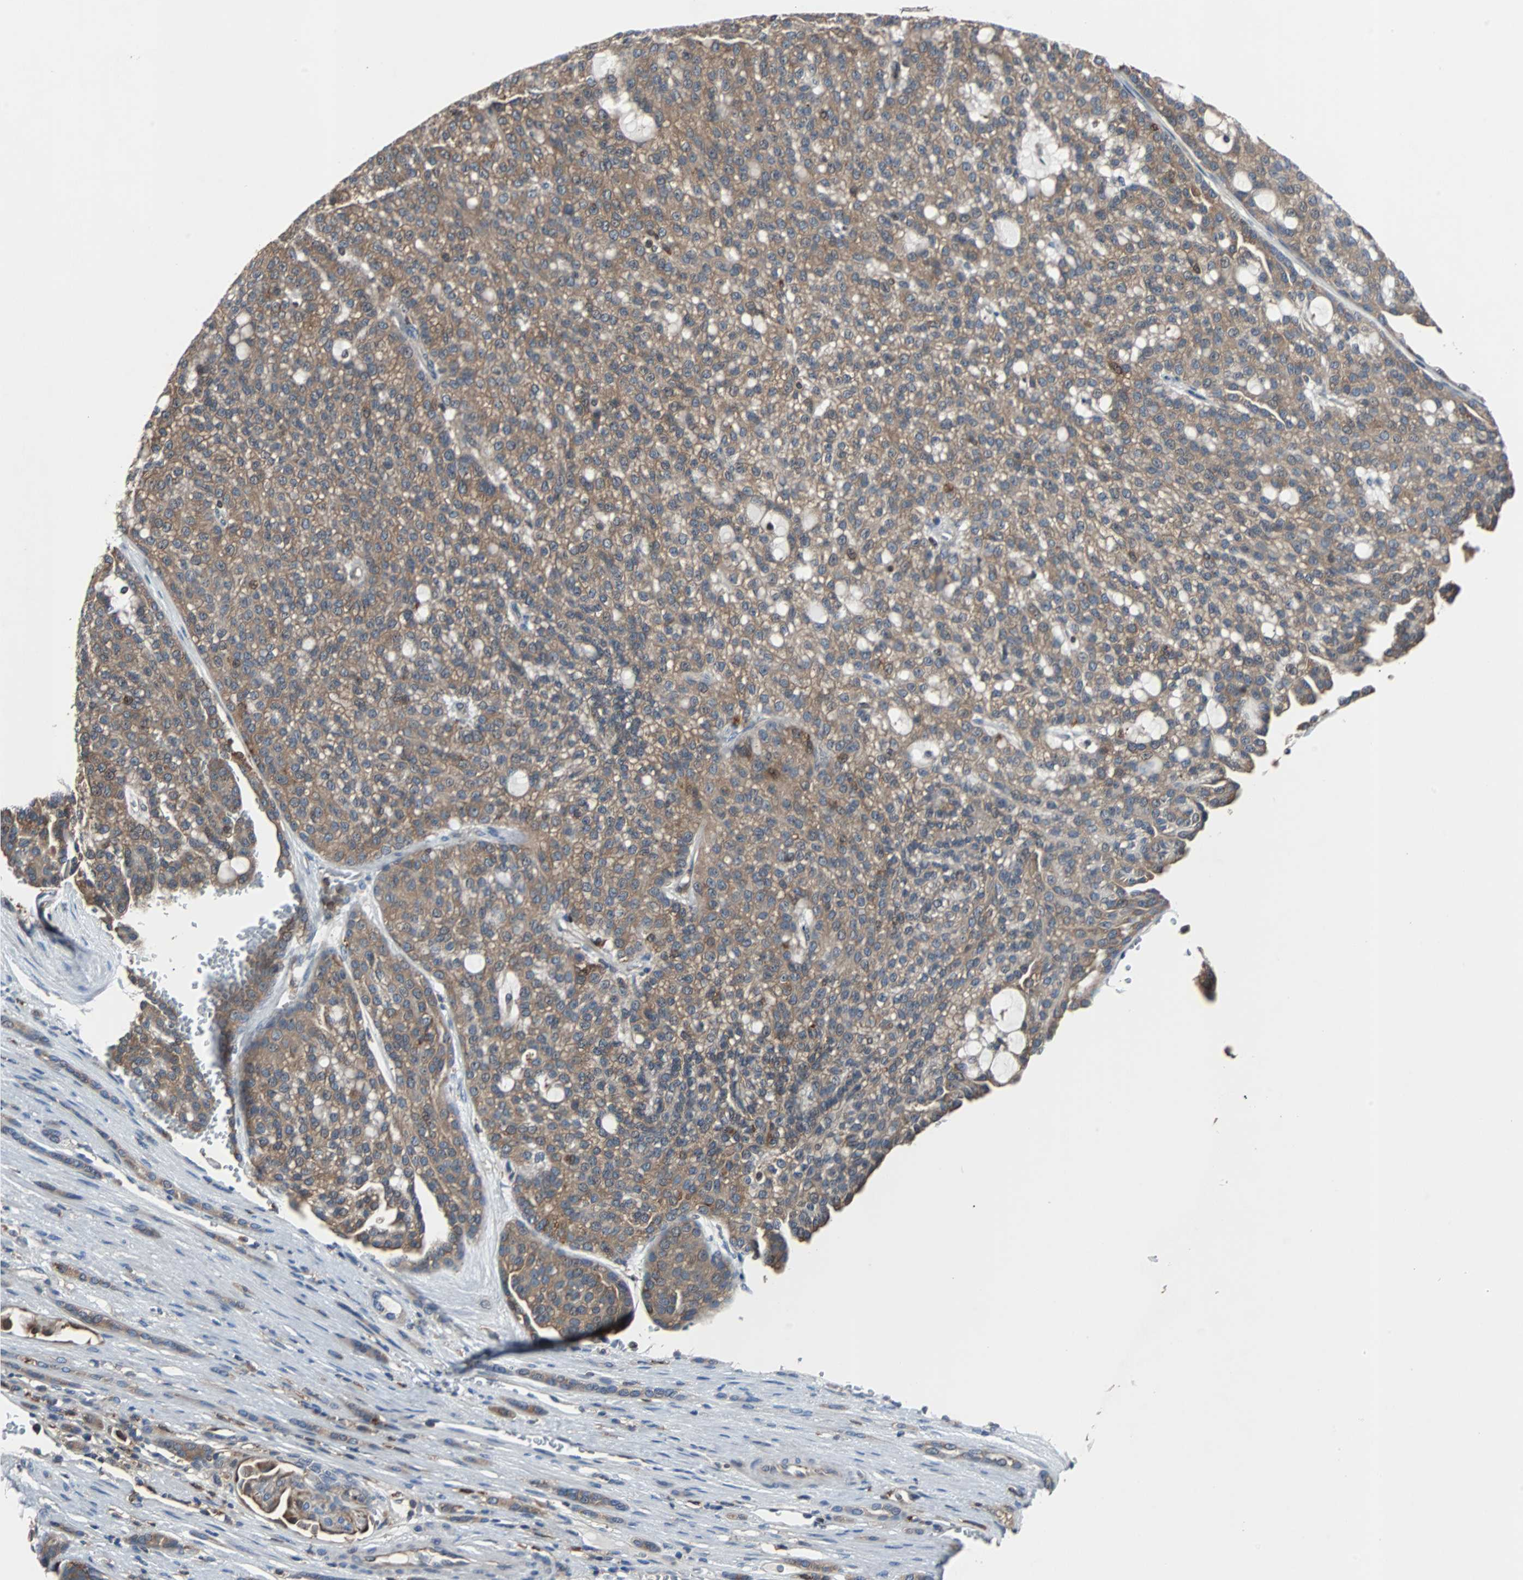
{"staining": {"intensity": "moderate", "quantity": ">75%", "location": "cytoplasmic/membranous"}, "tissue": "renal cancer", "cell_type": "Tumor cells", "image_type": "cancer", "snomed": [{"axis": "morphology", "description": "Adenocarcinoma, NOS"}, {"axis": "topography", "description": "Kidney"}], "caption": "A photomicrograph showing moderate cytoplasmic/membranous staining in approximately >75% of tumor cells in renal cancer (adenocarcinoma), as visualized by brown immunohistochemical staining.", "gene": "PAK1", "patient": {"sex": "male", "age": 63}}